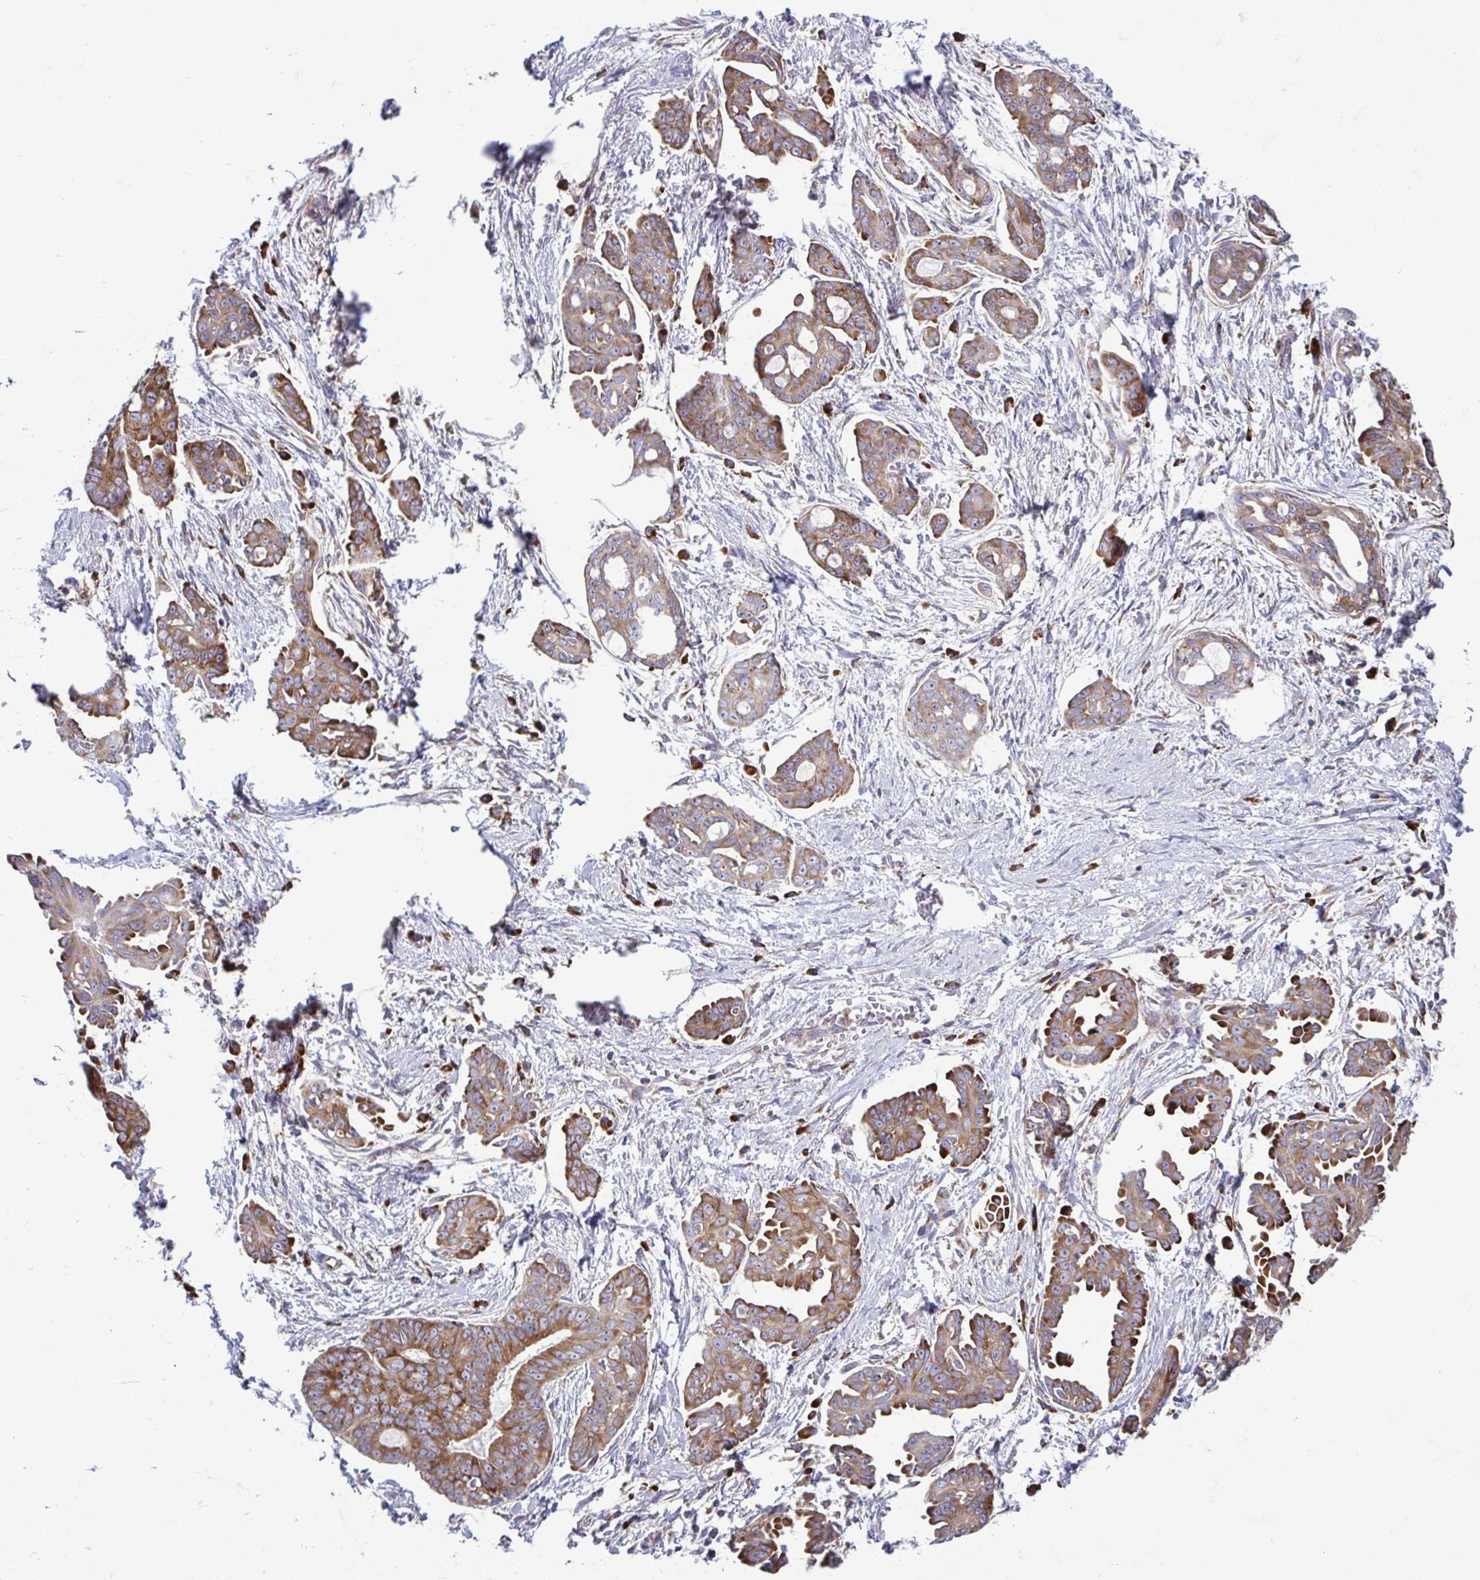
{"staining": {"intensity": "moderate", "quantity": ">75%", "location": "cytoplasmic/membranous"}, "tissue": "ovarian cancer", "cell_type": "Tumor cells", "image_type": "cancer", "snomed": [{"axis": "morphology", "description": "Cystadenocarcinoma, serous, NOS"}, {"axis": "topography", "description": "Ovary"}], "caption": "IHC image of ovarian cancer (serous cystadenocarcinoma) stained for a protein (brown), which reveals medium levels of moderate cytoplasmic/membranous positivity in about >75% of tumor cells.", "gene": "RPS16", "patient": {"sex": "female", "age": 71}}